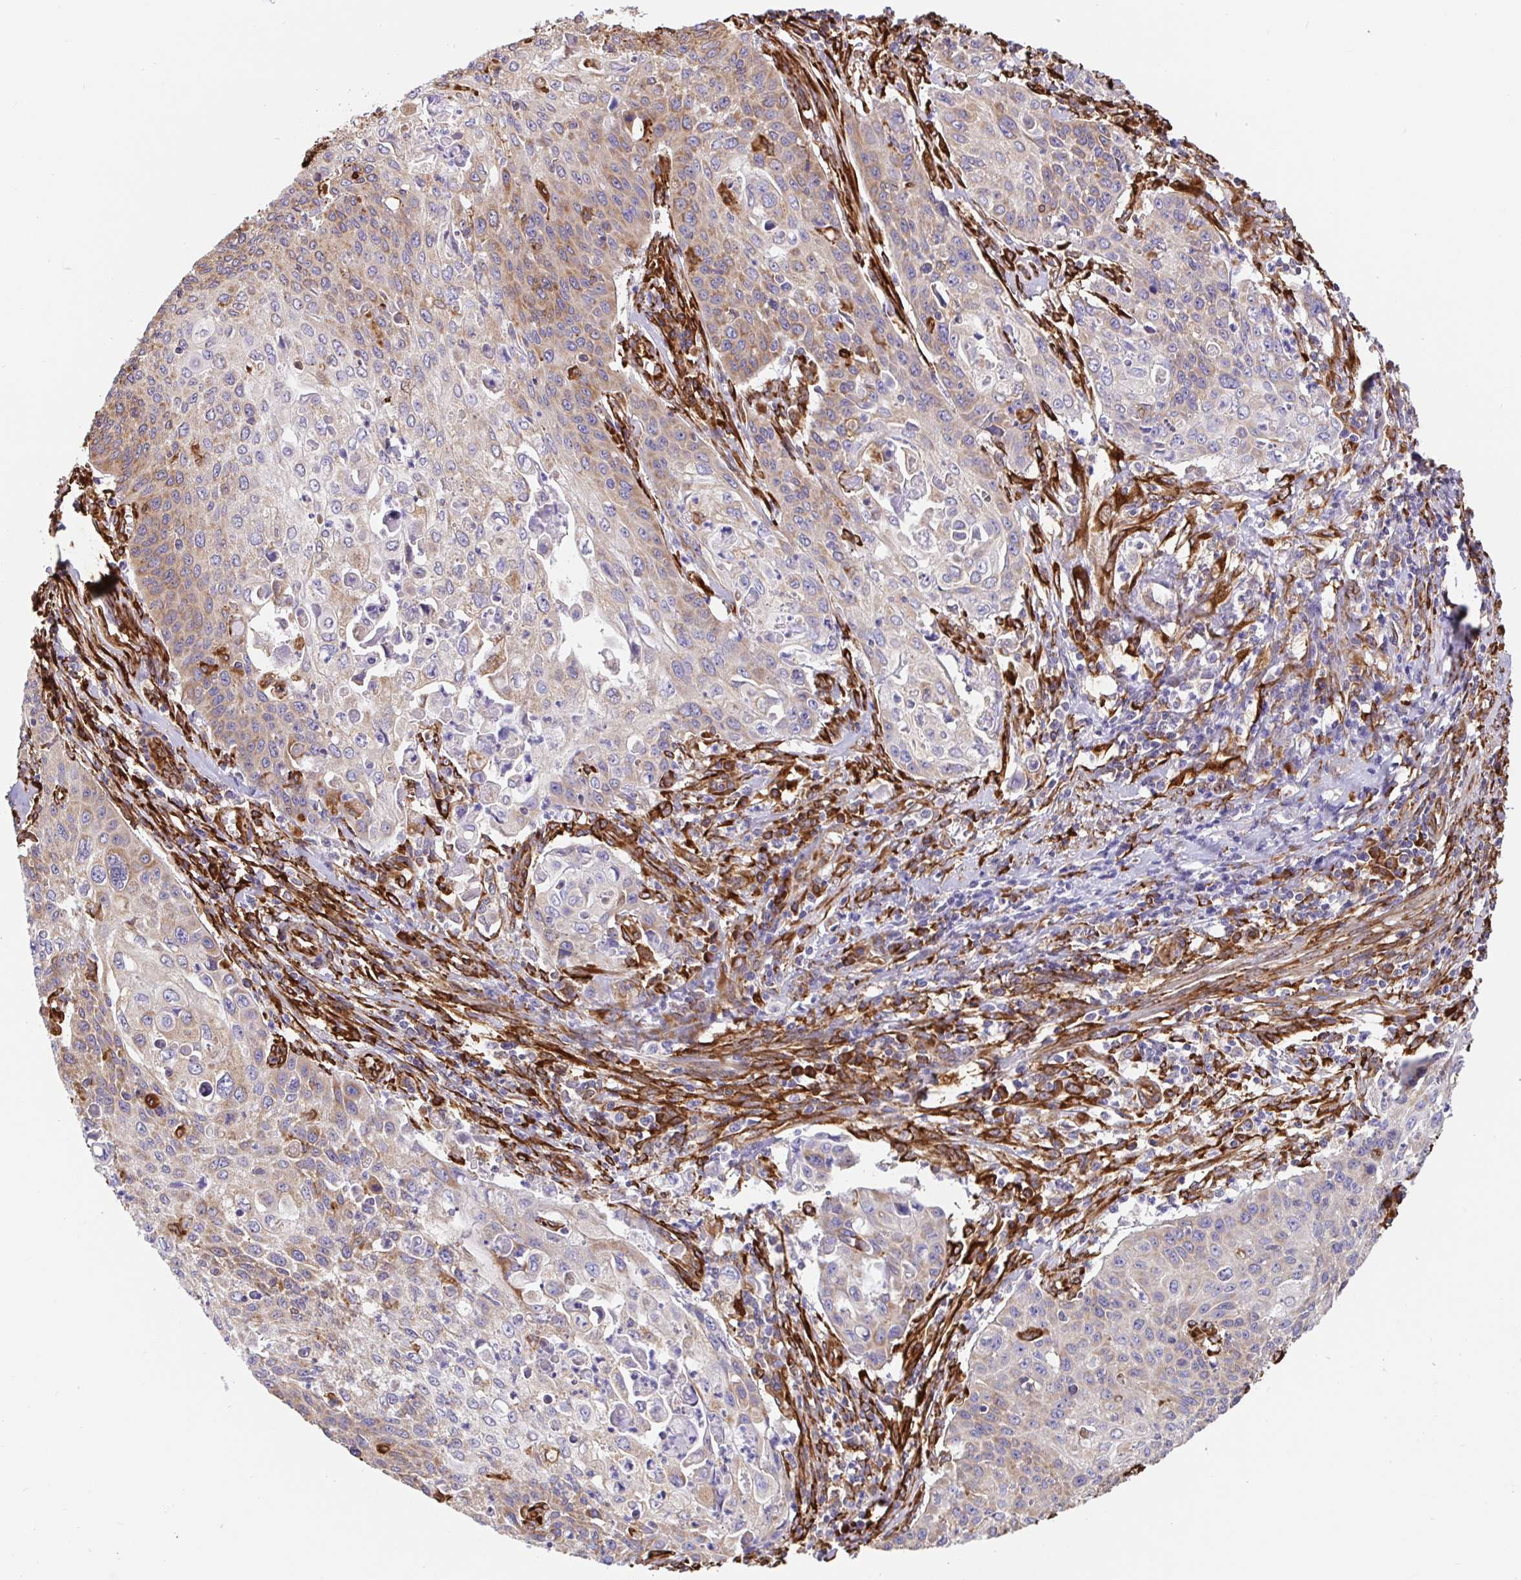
{"staining": {"intensity": "weak", "quantity": "<25%", "location": "cytoplasmic/membranous"}, "tissue": "cervical cancer", "cell_type": "Tumor cells", "image_type": "cancer", "snomed": [{"axis": "morphology", "description": "Squamous cell carcinoma, NOS"}, {"axis": "topography", "description": "Cervix"}], "caption": "High power microscopy histopathology image of an immunohistochemistry (IHC) photomicrograph of cervical squamous cell carcinoma, revealing no significant expression in tumor cells.", "gene": "MAOA", "patient": {"sex": "female", "age": 65}}